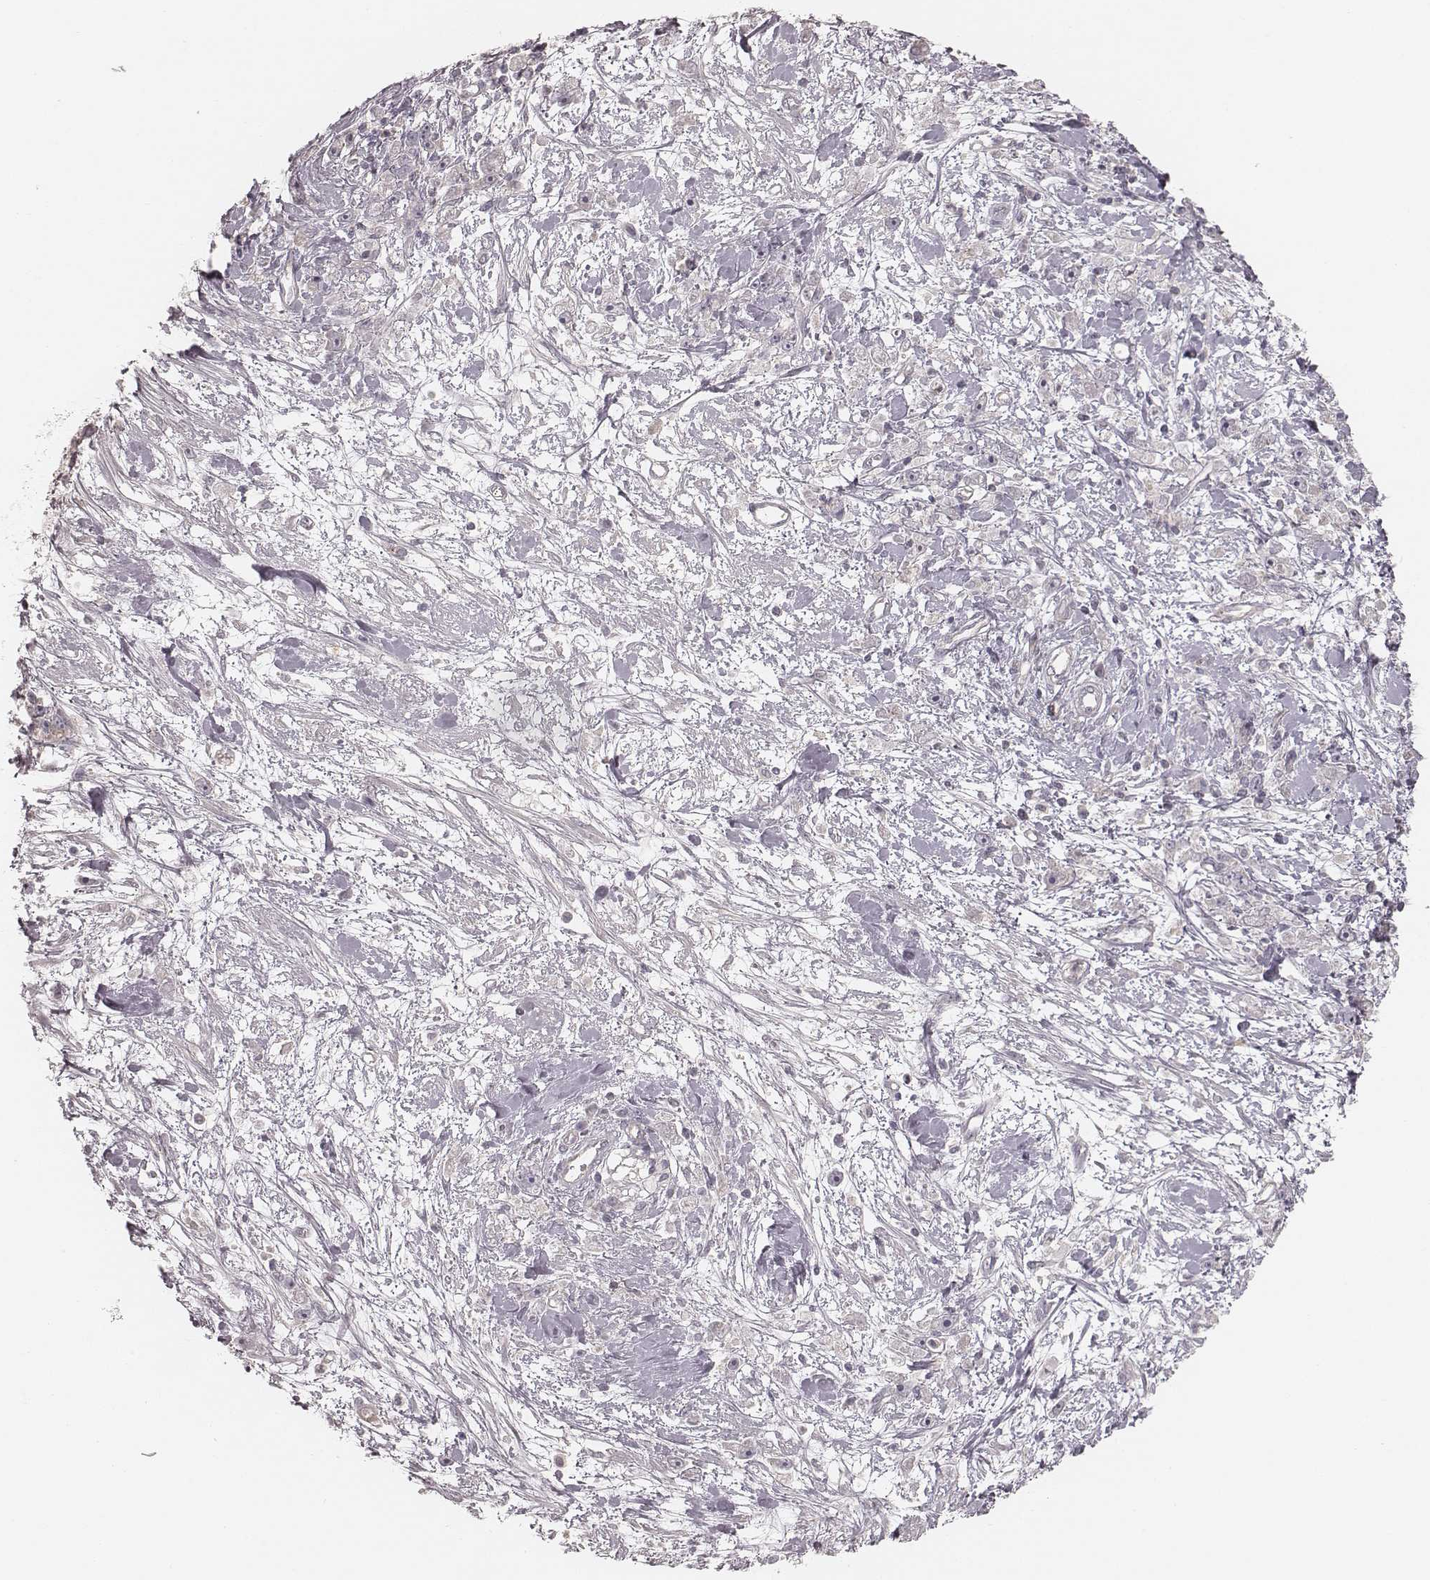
{"staining": {"intensity": "negative", "quantity": "none", "location": "none"}, "tissue": "stomach cancer", "cell_type": "Tumor cells", "image_type": "cancer", "snomed": [{"axis": "morphology", "description": "Adenocarcinoma, NOS"}, {"axis": "topography", "description": "Stomach"}], "caption": "An image of human stomach cancer is negative for staining in tumor cells.", "gene": "TDRD5", "patient": {"sex": "female", "age": 59}}